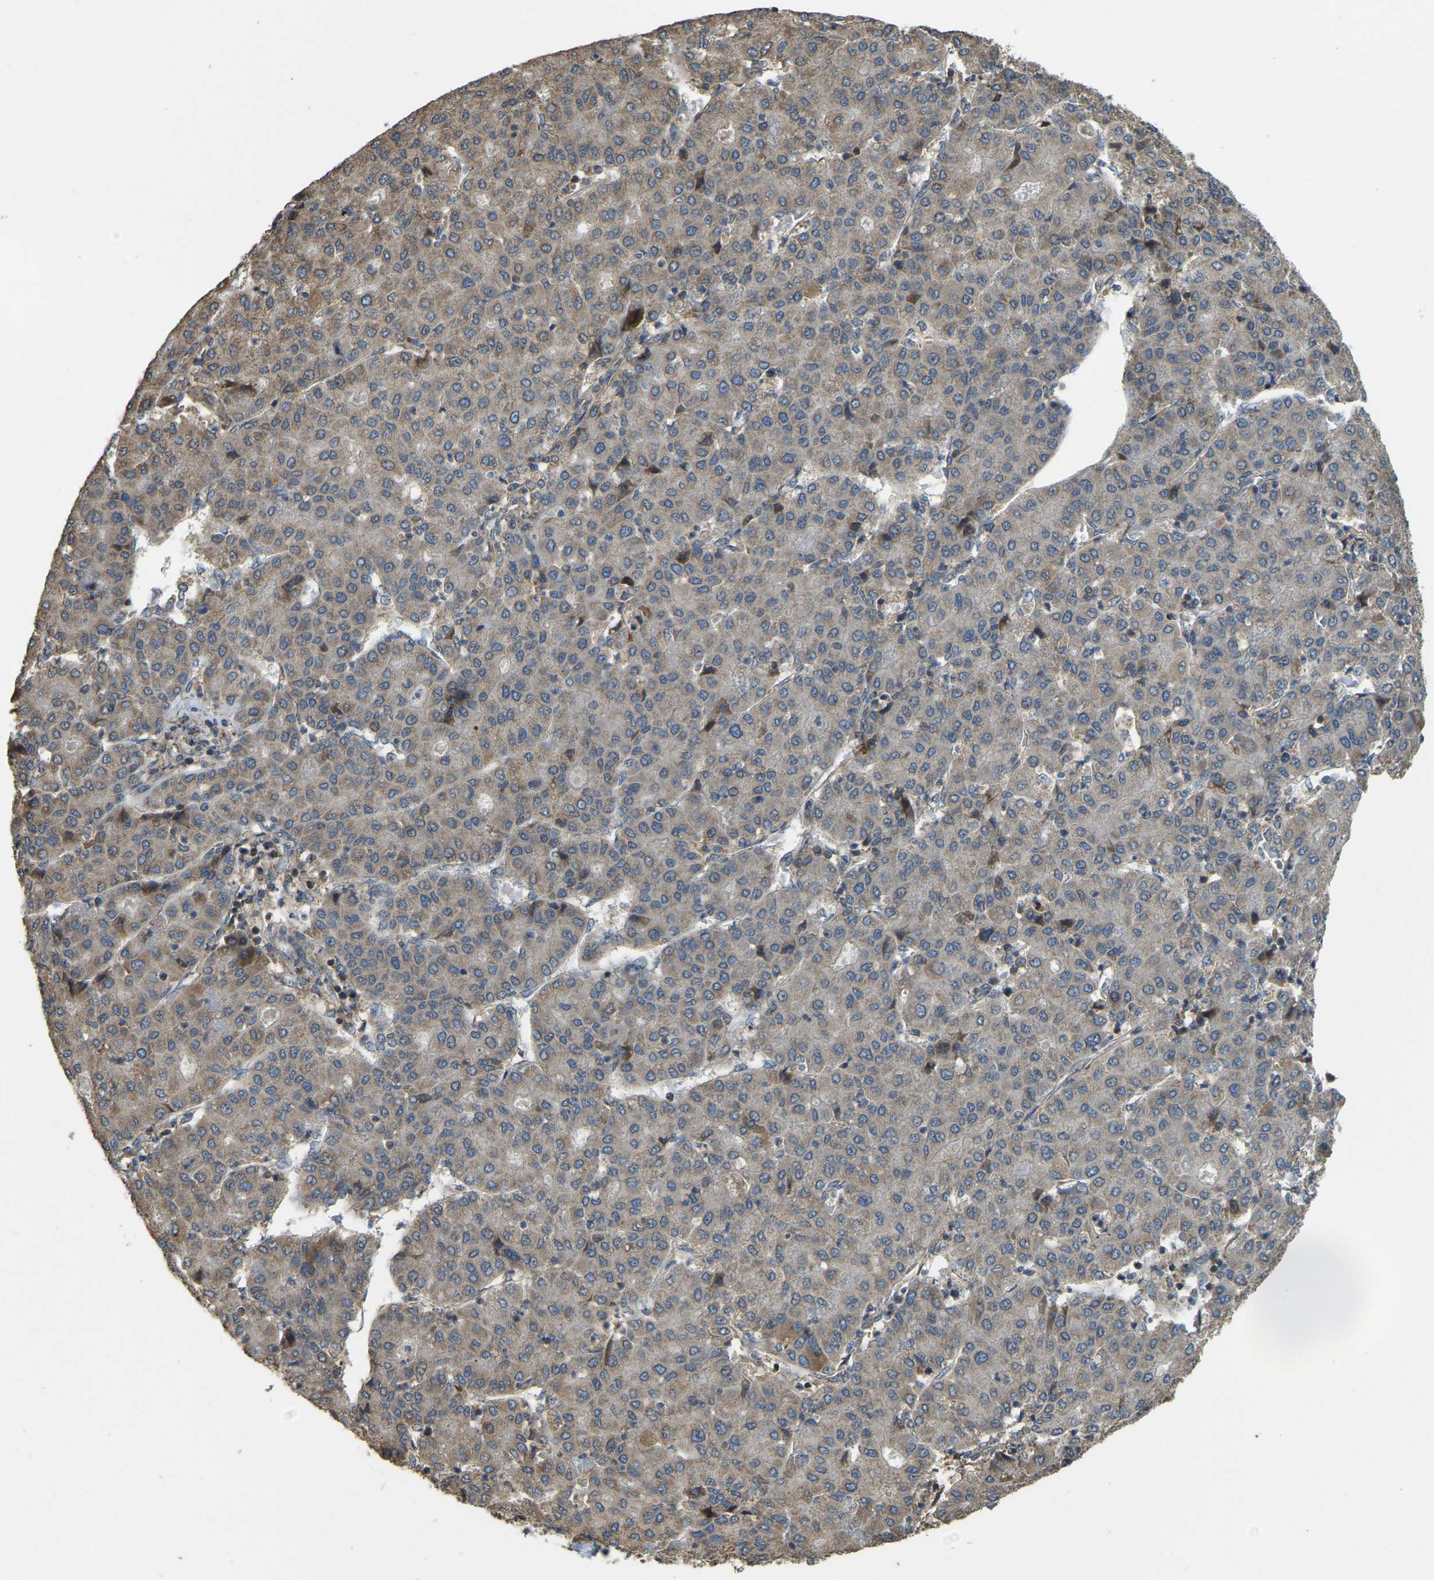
{"staining": {"intensity": "moderate", "quantity": ">75%", "location": "cytoplasmic/membranous"}, "tissue": "liver cancer", "cell_type": "Tumor cells", "image_type": "cancer", "snomed": [{"axis": "morphology", "description": "Carcinoma, Hepatocellular, NOS"}, {"axis": "topography", "description": "Liver"}], "caption": "High-power microscopy captured an immunohistochemistry (IHC) histopathology image of liver hepatocellular carcinoma, revealing moderate cytoplasmic/membranous expression in approximately >75% of tumor cells.", "gene": "GNG2", "patient": {"sex": "male", "age": 65}}